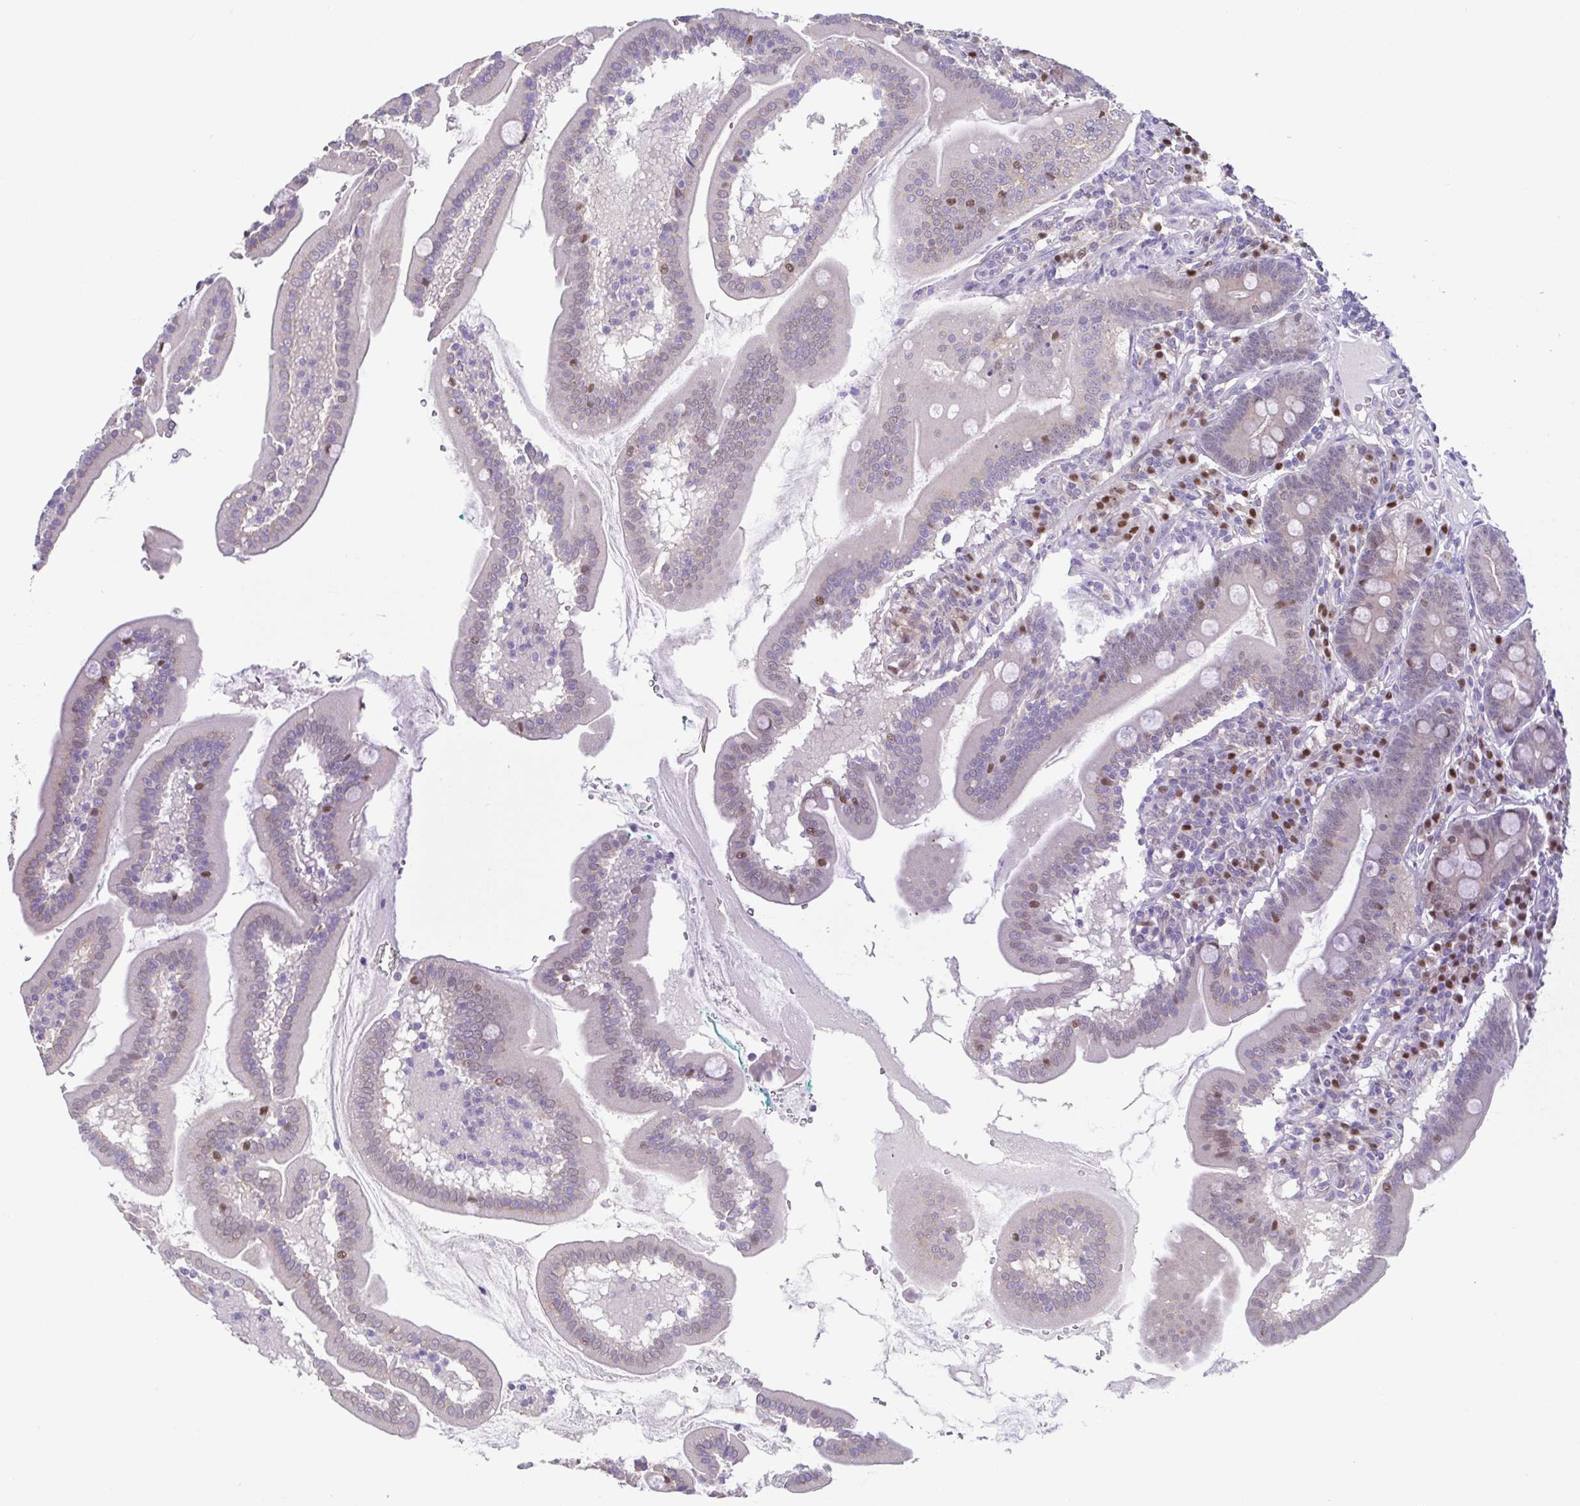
{"staining": {"intensity": "strong", "quantity": "<25%", "location": "nuclear"}, "tissue": "duodenum", "cell_type": "Glandular cells", "image_type": "normal", "snomed": [{"axis": "morphology", "description": "Normal tissue, NOS"}, {"axis": "topography", "description": "Duodenum"}], "caption": "About <25% of glandular cells in normal duodenum exhibit strong nuclear protein staining as visualized by brown immunohistochemical staining.", "gene": "UBE2Q1", "patient": {"sex": "female", "age": 67}}